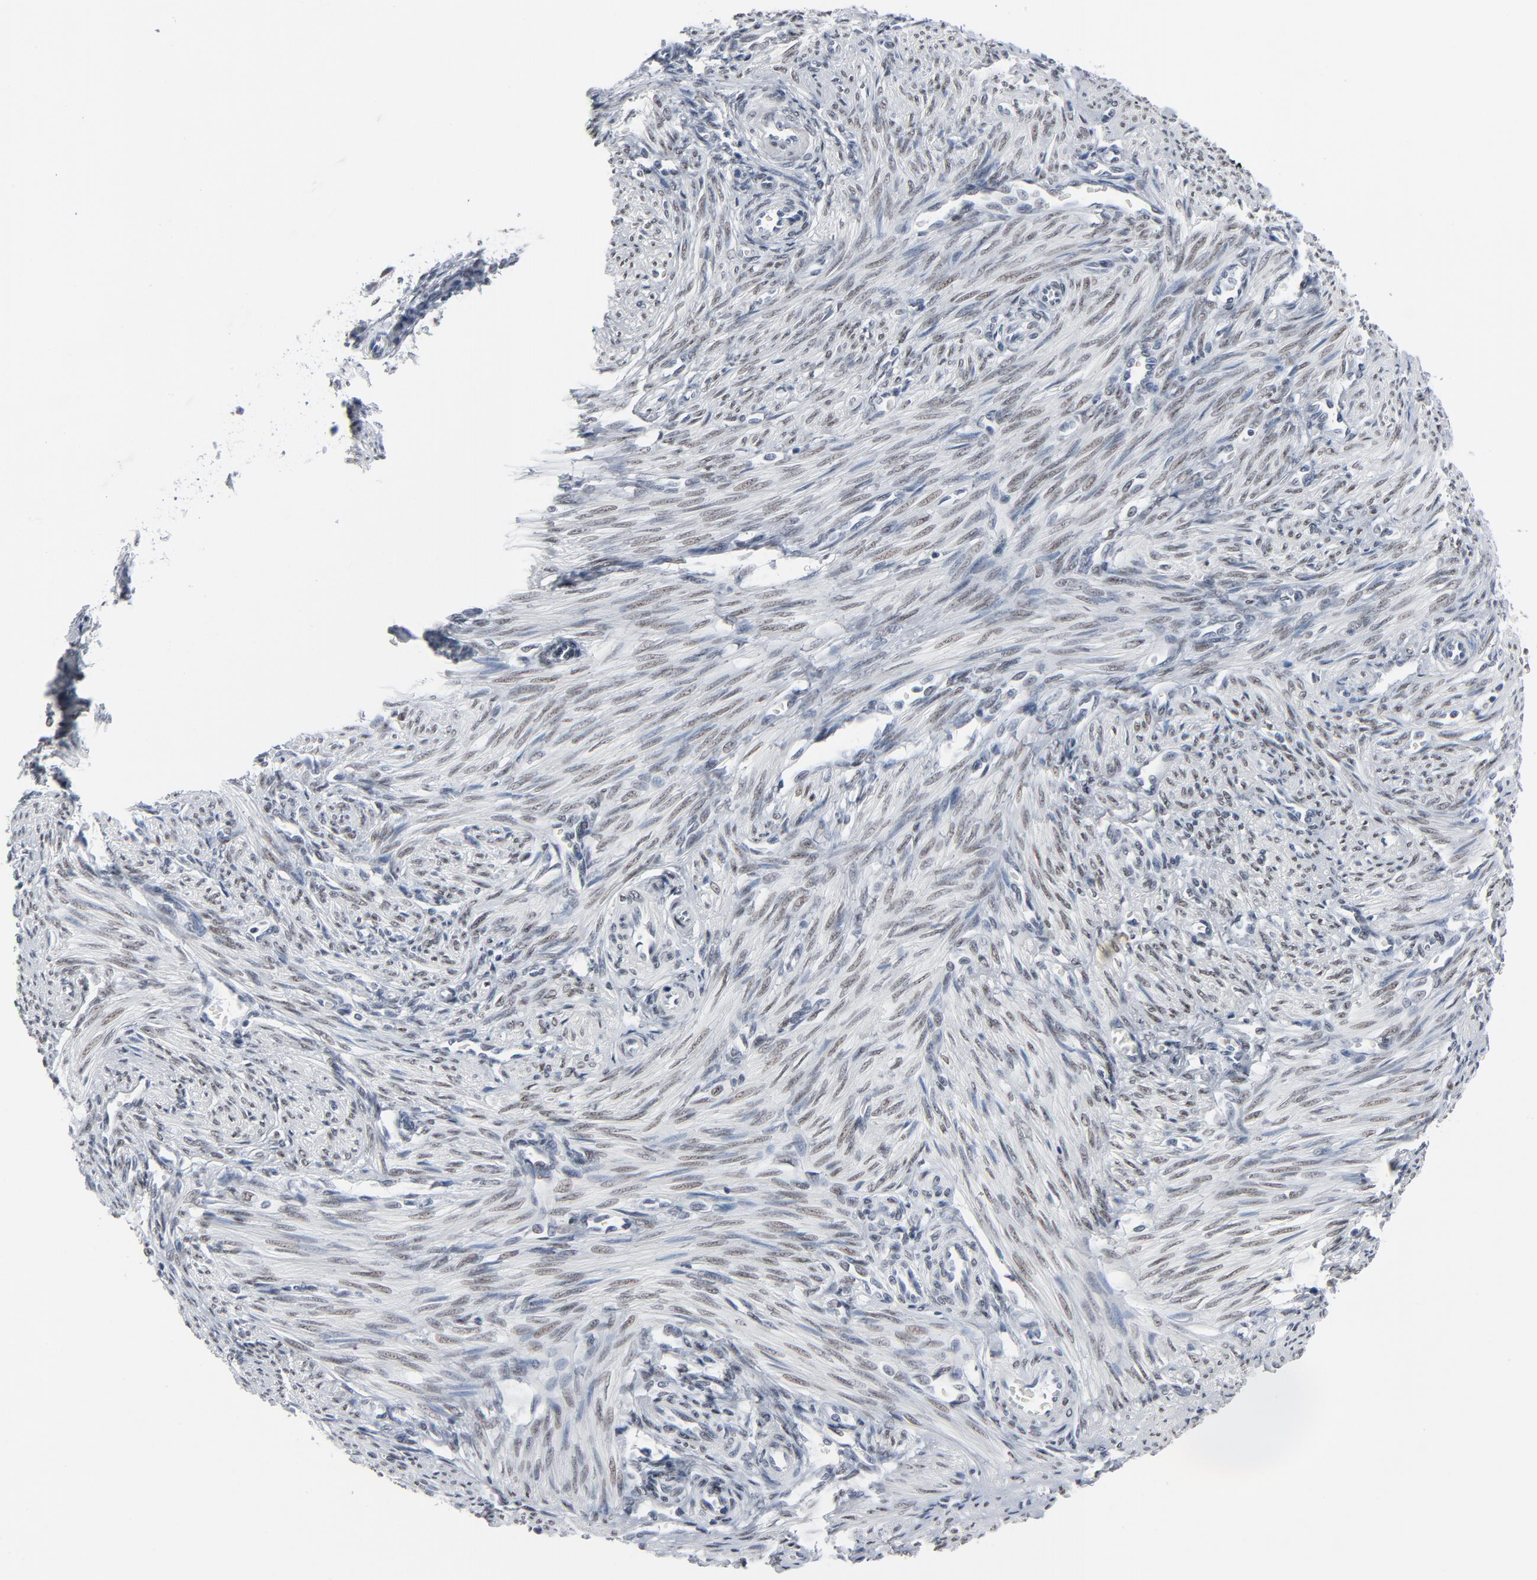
{"staining": {"intensity": "weak", "quantity": ">75%", "location": "nuclear"}, "tissue": "endometrium", "cell_type": "Cells in endometrial stroma", "image_type": "normal", "snomed": [{"axis": "morphology", "description": "Normal tissue, NOS"}, {"axis": "topography", "description": "Endometrium"}], "caption": "This image exhibits normal endometrium stained with immunohistochemistry (IHC) to label a protein in brown. The nuclear of cells in endometrial stroma show weak positivity for the protein. Nuclei are counter-stained blue.", "gene": "SIRT1", "patient": {"sex": "female", "age": 27}}